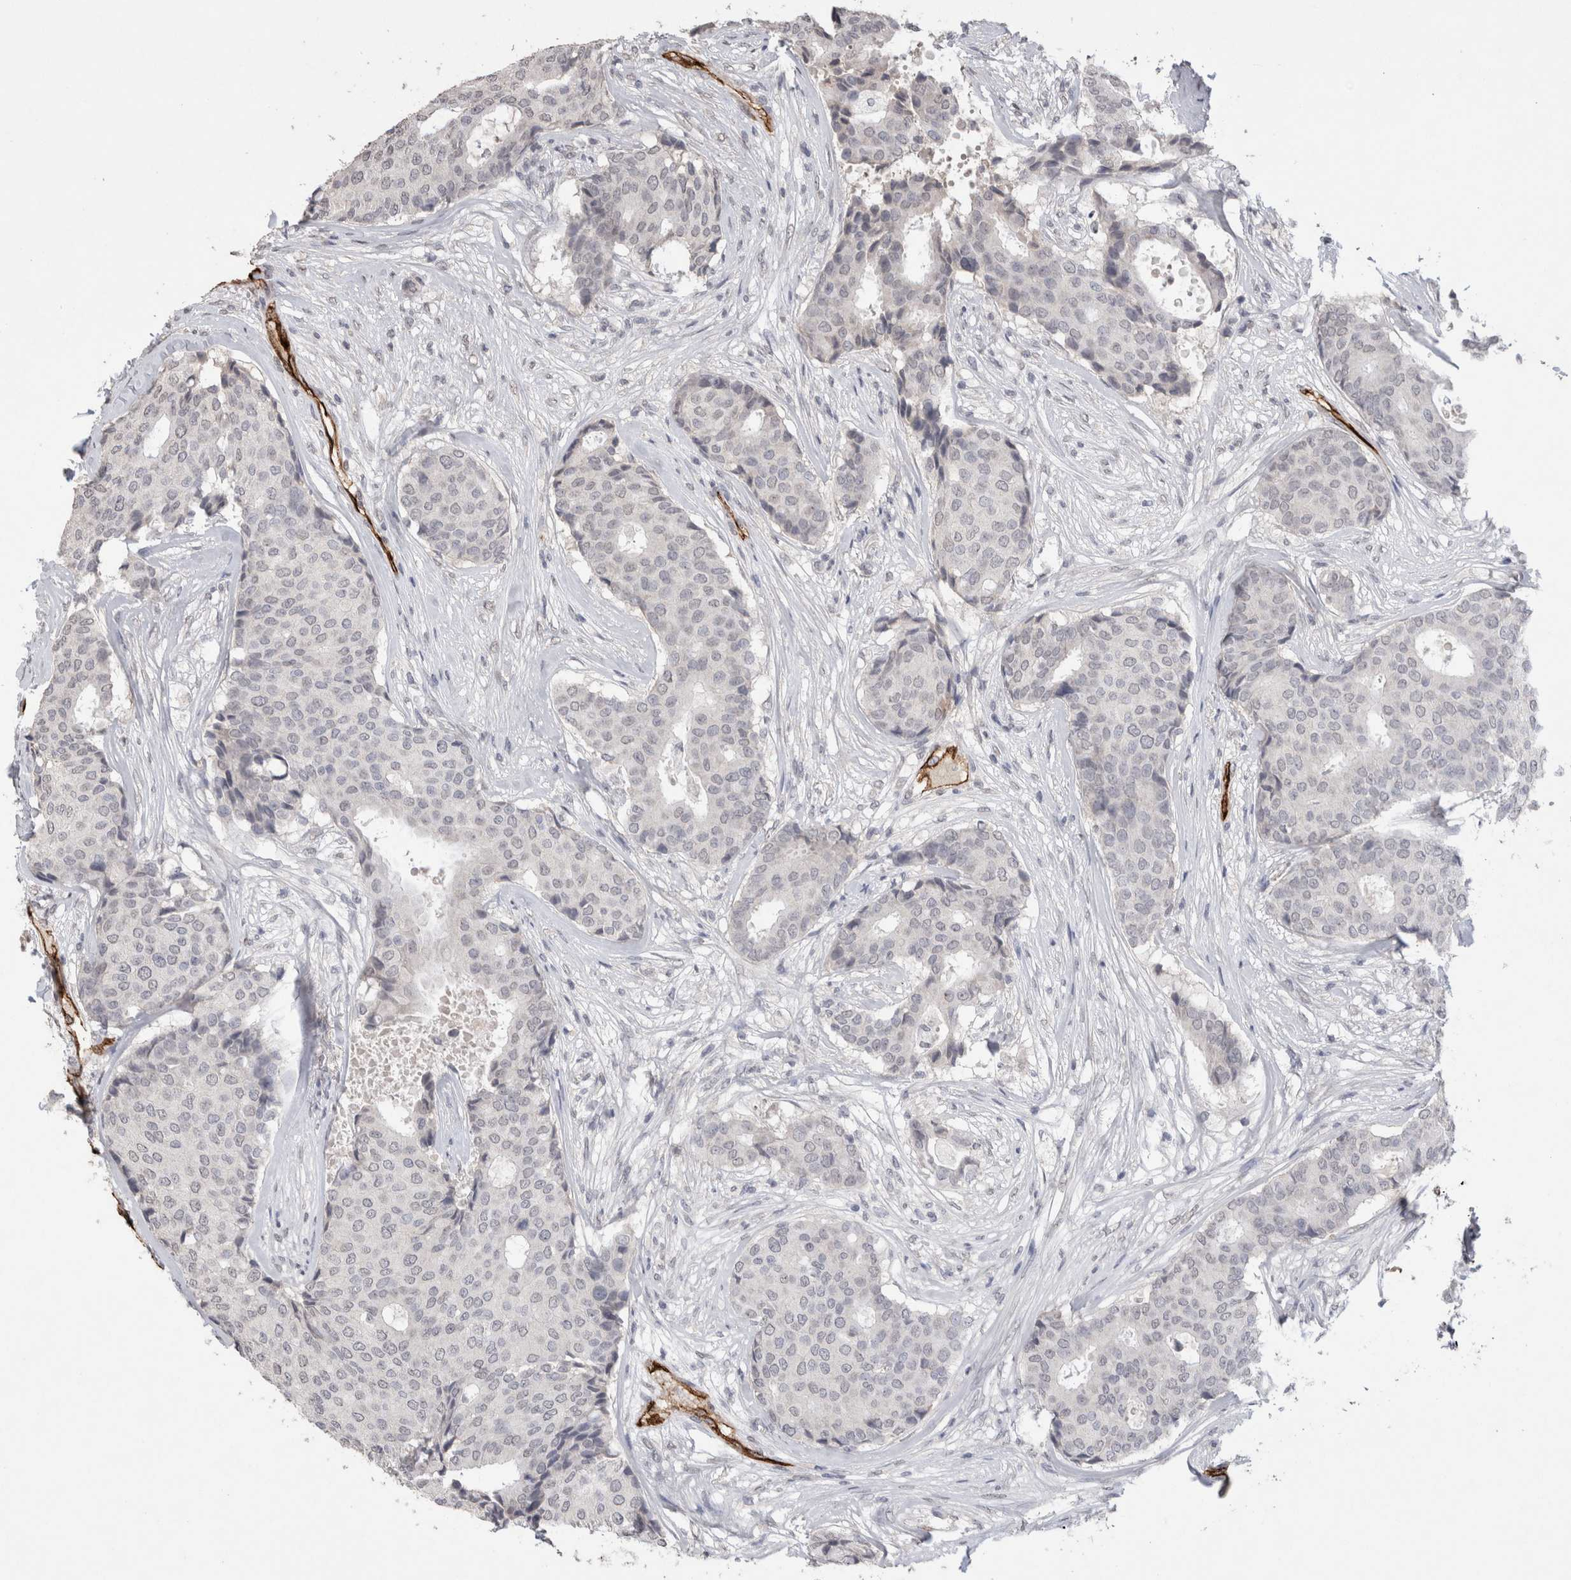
{"staining": {"intensity": "negative", "quantity": "none", "location": "none"}, "tissue": "breast cancer", "cell_type": "Tumor cells", "image_type": "cancer", "snomed": [{"axis": "morphology", "description": "Duct carcinoma"}, {"axis": "topography", "description": "Breast"}], "caption": "DAB immunohistochemical staining of human infiltrating ductal carcinoma (breast) demonstrates no significant positivity in tumor cells.", "gene": "CDH13", "patient": {"sex": "female", "age": 75}}